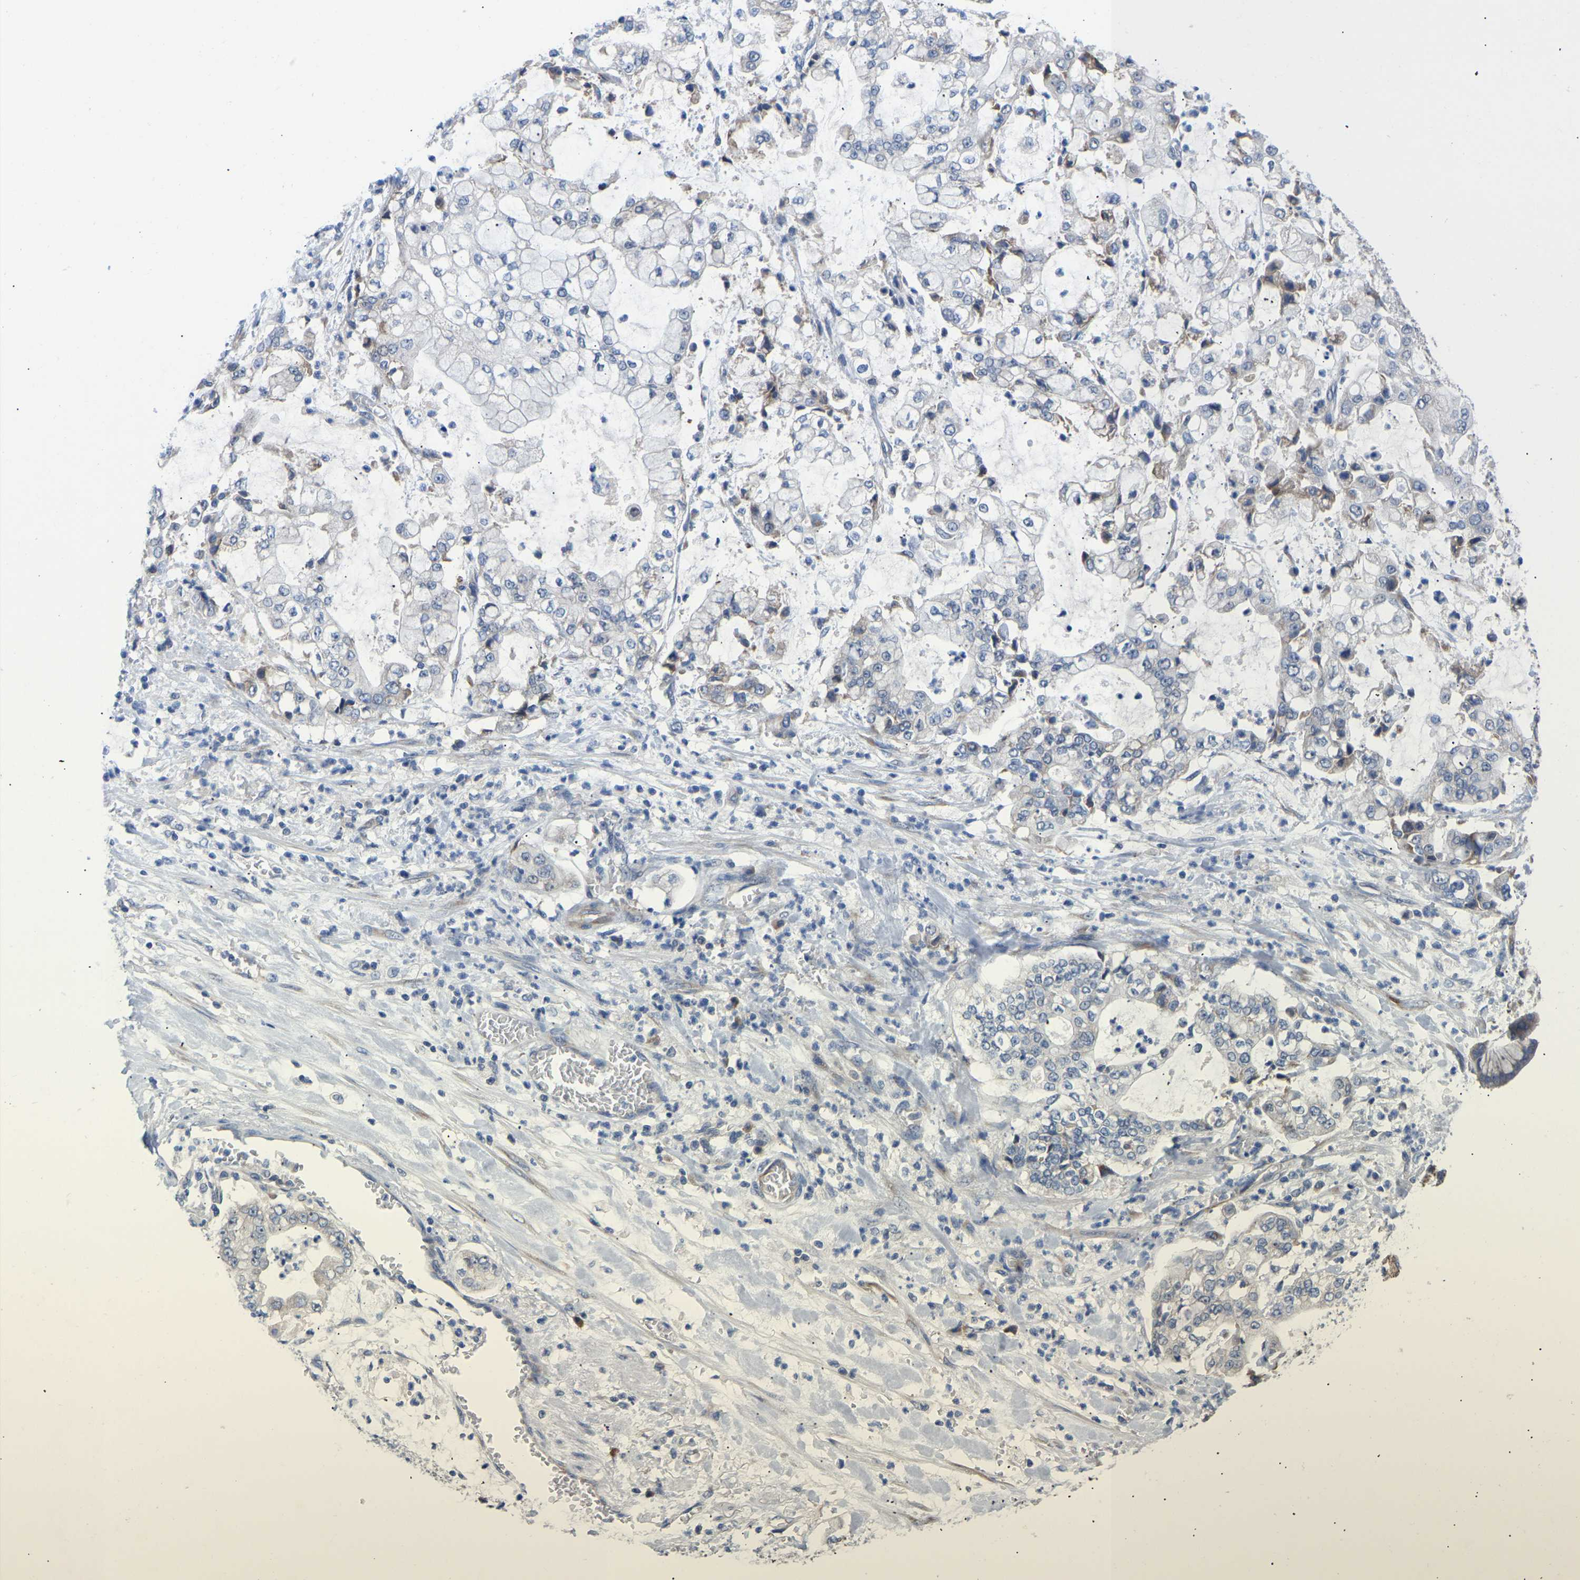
{"staining": {"intensity": "negative", "quantity": "none", "location": "none"}, "tissue": "stomach cancer", "cell_type": "Tumor cells", "image_type": "cancer", "snomed": [{"axis": "morphology", "description": "Adenocarcinoma, NOS"}, {"axis": "topography", "description": "Stomach"}], "caption": "High magnification brightfield microscopy of stomach cancer (adenocarcinoma) stained with DAB (brown) and counterstained with hematoxylin (blue): tumor cells show no significant expression.", "gene": "ABCA10", "patient": {"sex": "male", "age": 76}}